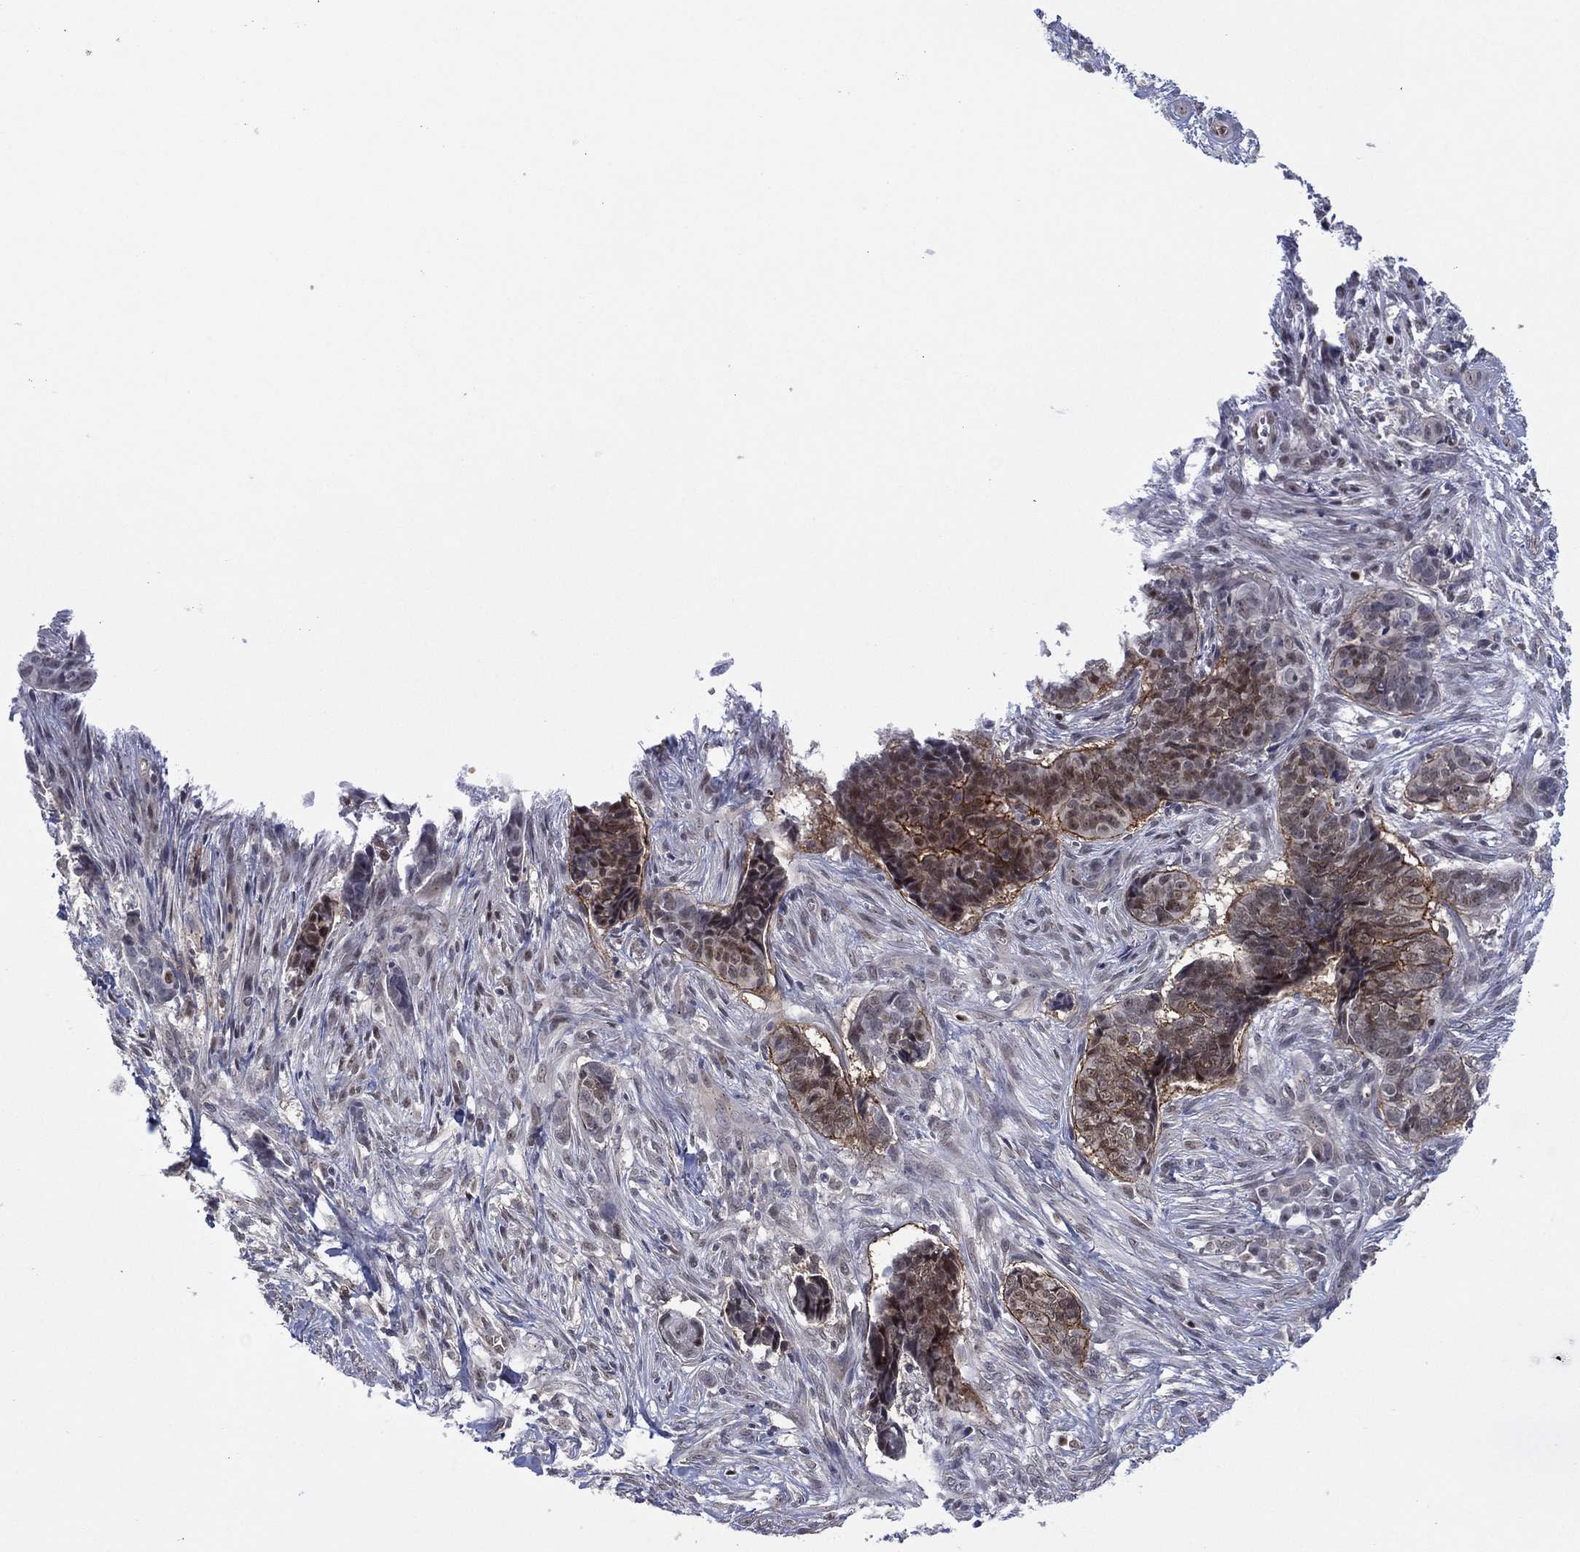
{"staining": {"intensity": "strong", "quantity": "25%-75%", "location": "cytoplasmic/membranous"}, "tissue": "skin cancer", "cell_type": "Tumor cells", "image_type": "cancer", "snomed": [{"axis": "morphology", "description": "Basal cell carcinoma"}, {"axis": "topography", "description": "Skin"}], "caption": "Protein staining of skin cancer (basal cell carcinoma) tissue exhibits strong cytoplasmic/membranous expression in approximately 25%-75% of tumor cells. (DAB (3,3'-diaminobenzidine) = brown stain, brightfield microscopy at high magnification).", "gene": "GSE1", "patient": {"sex": "male", "age": 86}}